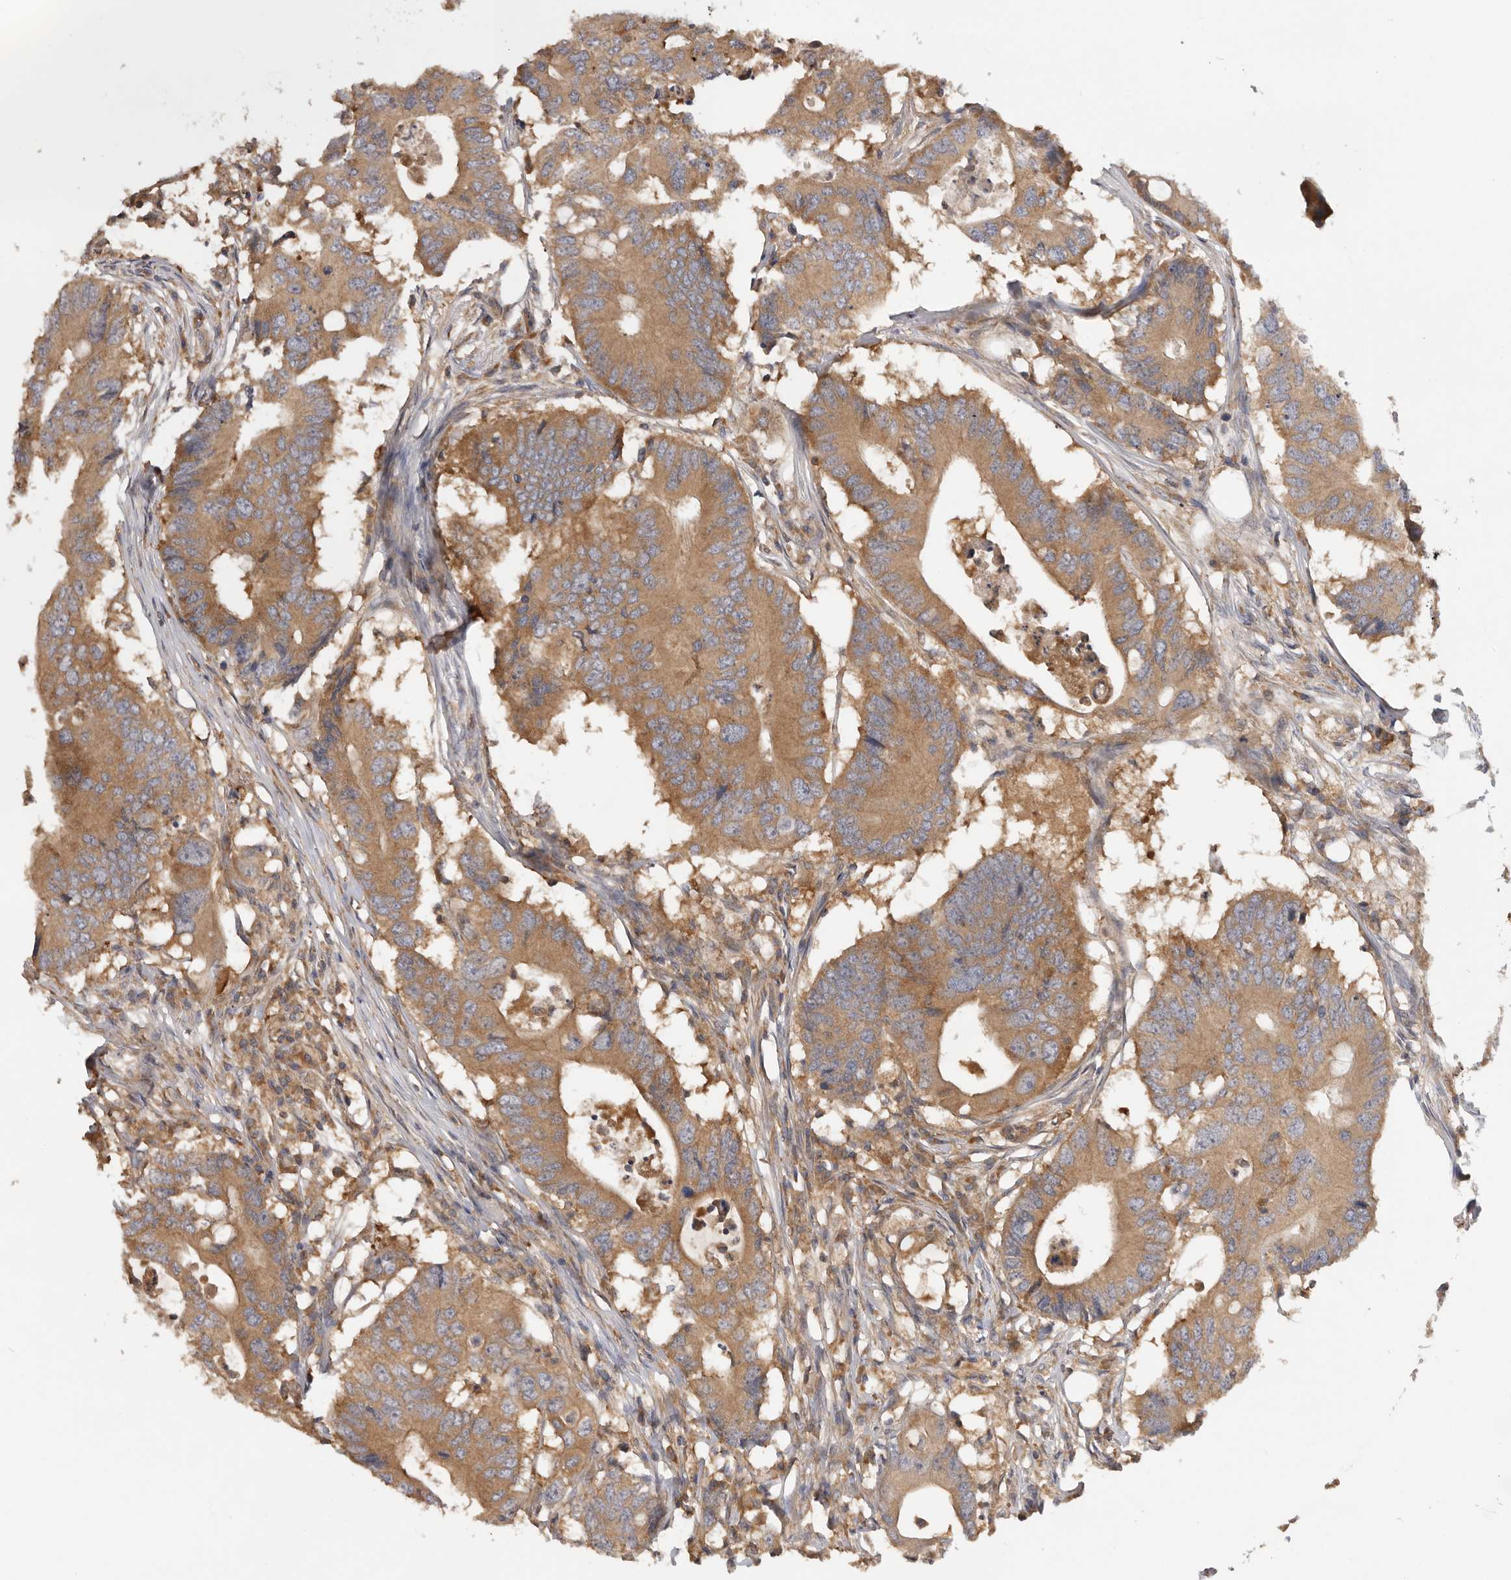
{"staining": {"intensity": "moderate", "quantity": ">75%", "location": "cytoplasmic/membranous"}, "tissue": "colorectal cancer", "cell_type": "Tumor cells", "image_type": "cancer", "snomed": [{"axis": "morphology", "description": "Adenocarcinoma, NOS"}, {"axis": "topography", "description": "Colon"}], "caption": "Immunohistochemistry photomicrograph of neoplastic tissue: adenocarcinoma (colorectal) stained using immunohistochemistry shows medium levels of moderate protein expression localized specifically in the cytoplasmic/membranous of tumor cells, appearing as a cytoplasmic/membranous brown color.", "gene": "PPP1R42", "patient": {"sex": "male", "age": 71}}